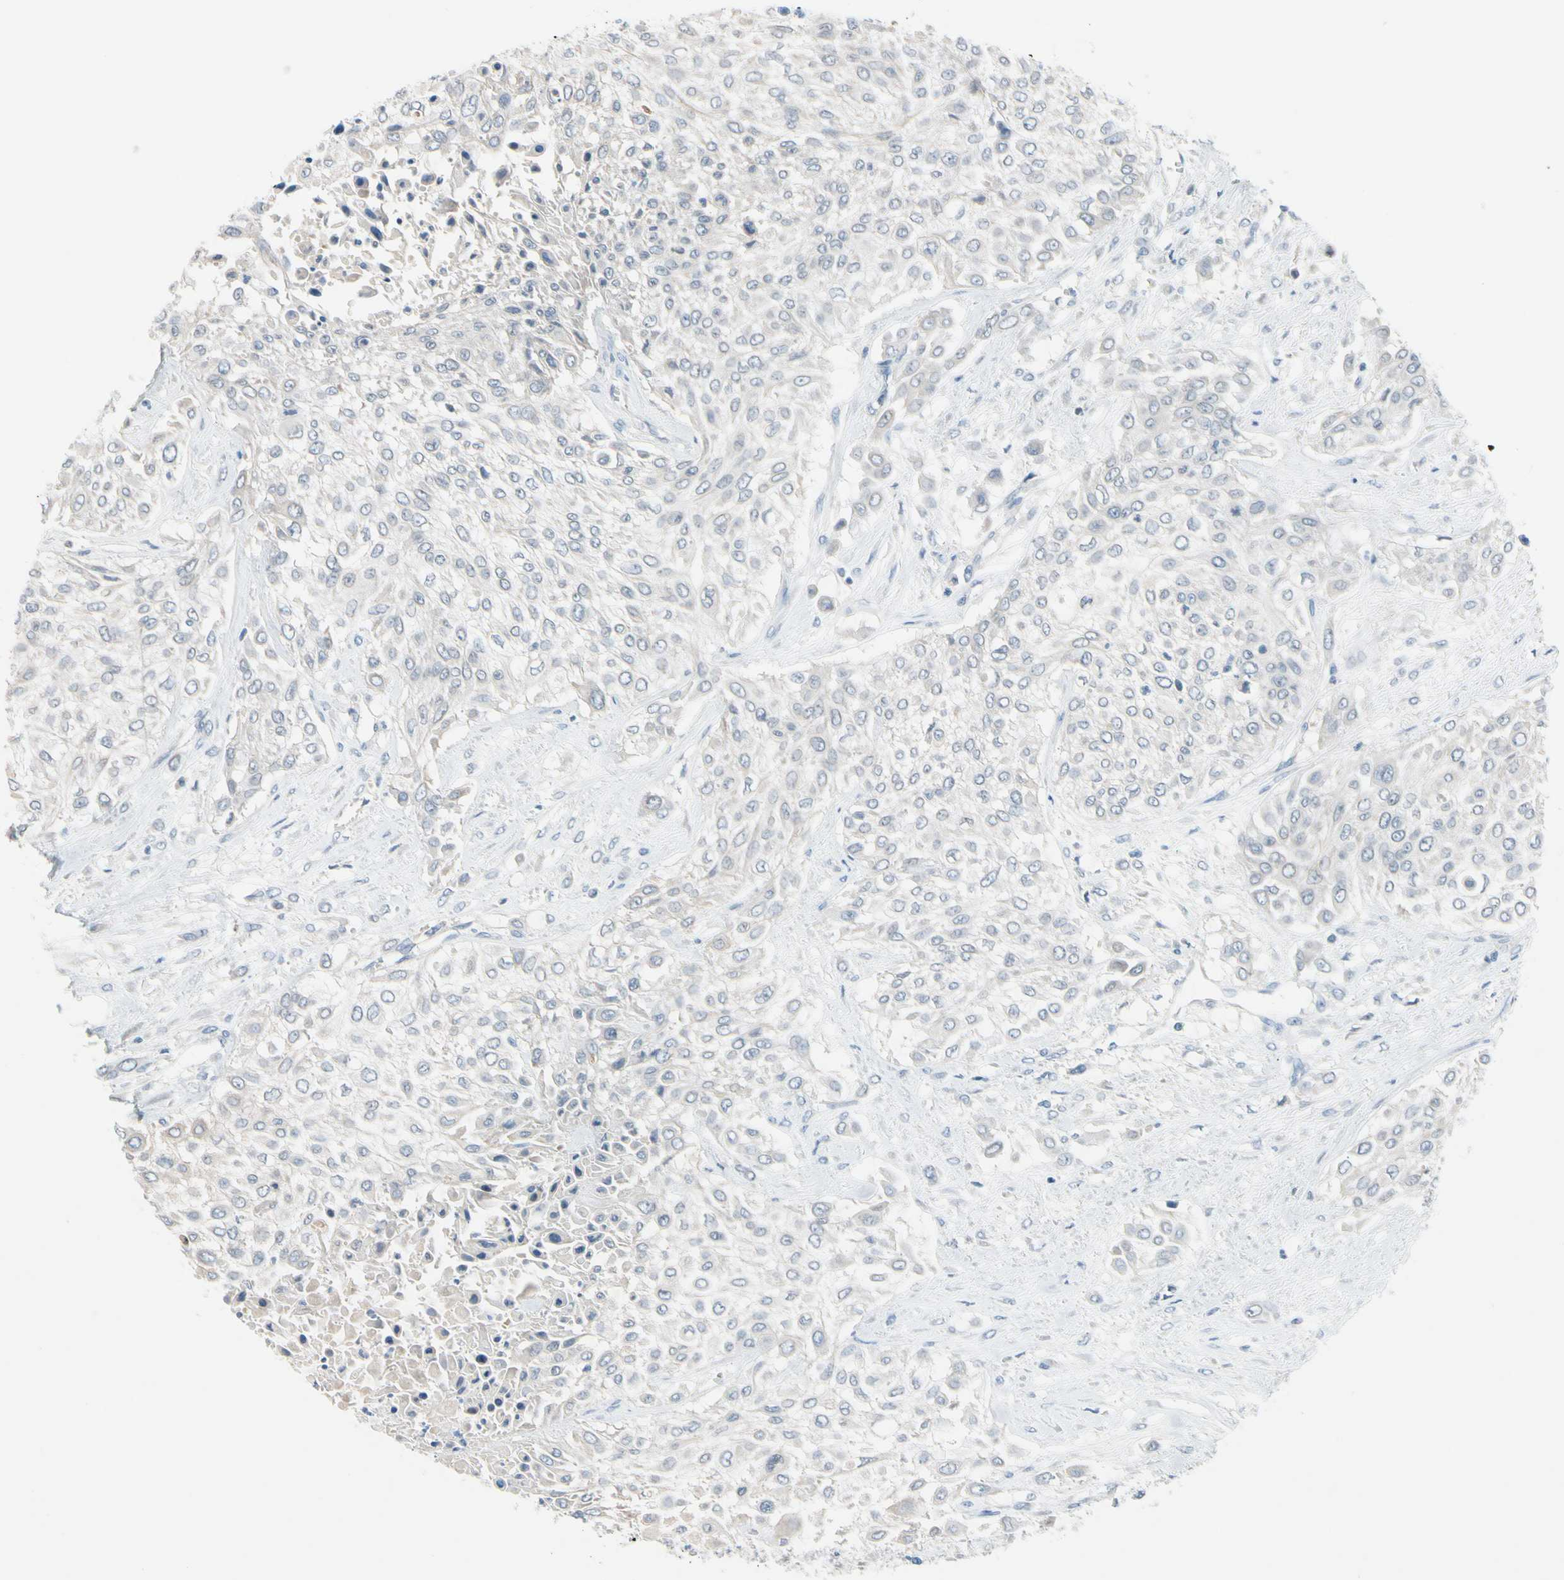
{"staining": {"intensity": "negative", "quantity": "none", "location": "none"}, "tissue": "urothelial cancer", "cell_type": "Tumor cells", "image_type": "cancer", "snomed": [{"axis": "morphology", "description": "Urothelial carcinoma, High grade"}, {"axis": "topography", "description": "Urinary bladder"}], "caption": "Immunohistochemical staining of human urothelial carcinoma (high-grade) reveals no significant staining in tumor cells.", "gene": "CNDP1", "patient": {"sex": "male", "age": 57}}